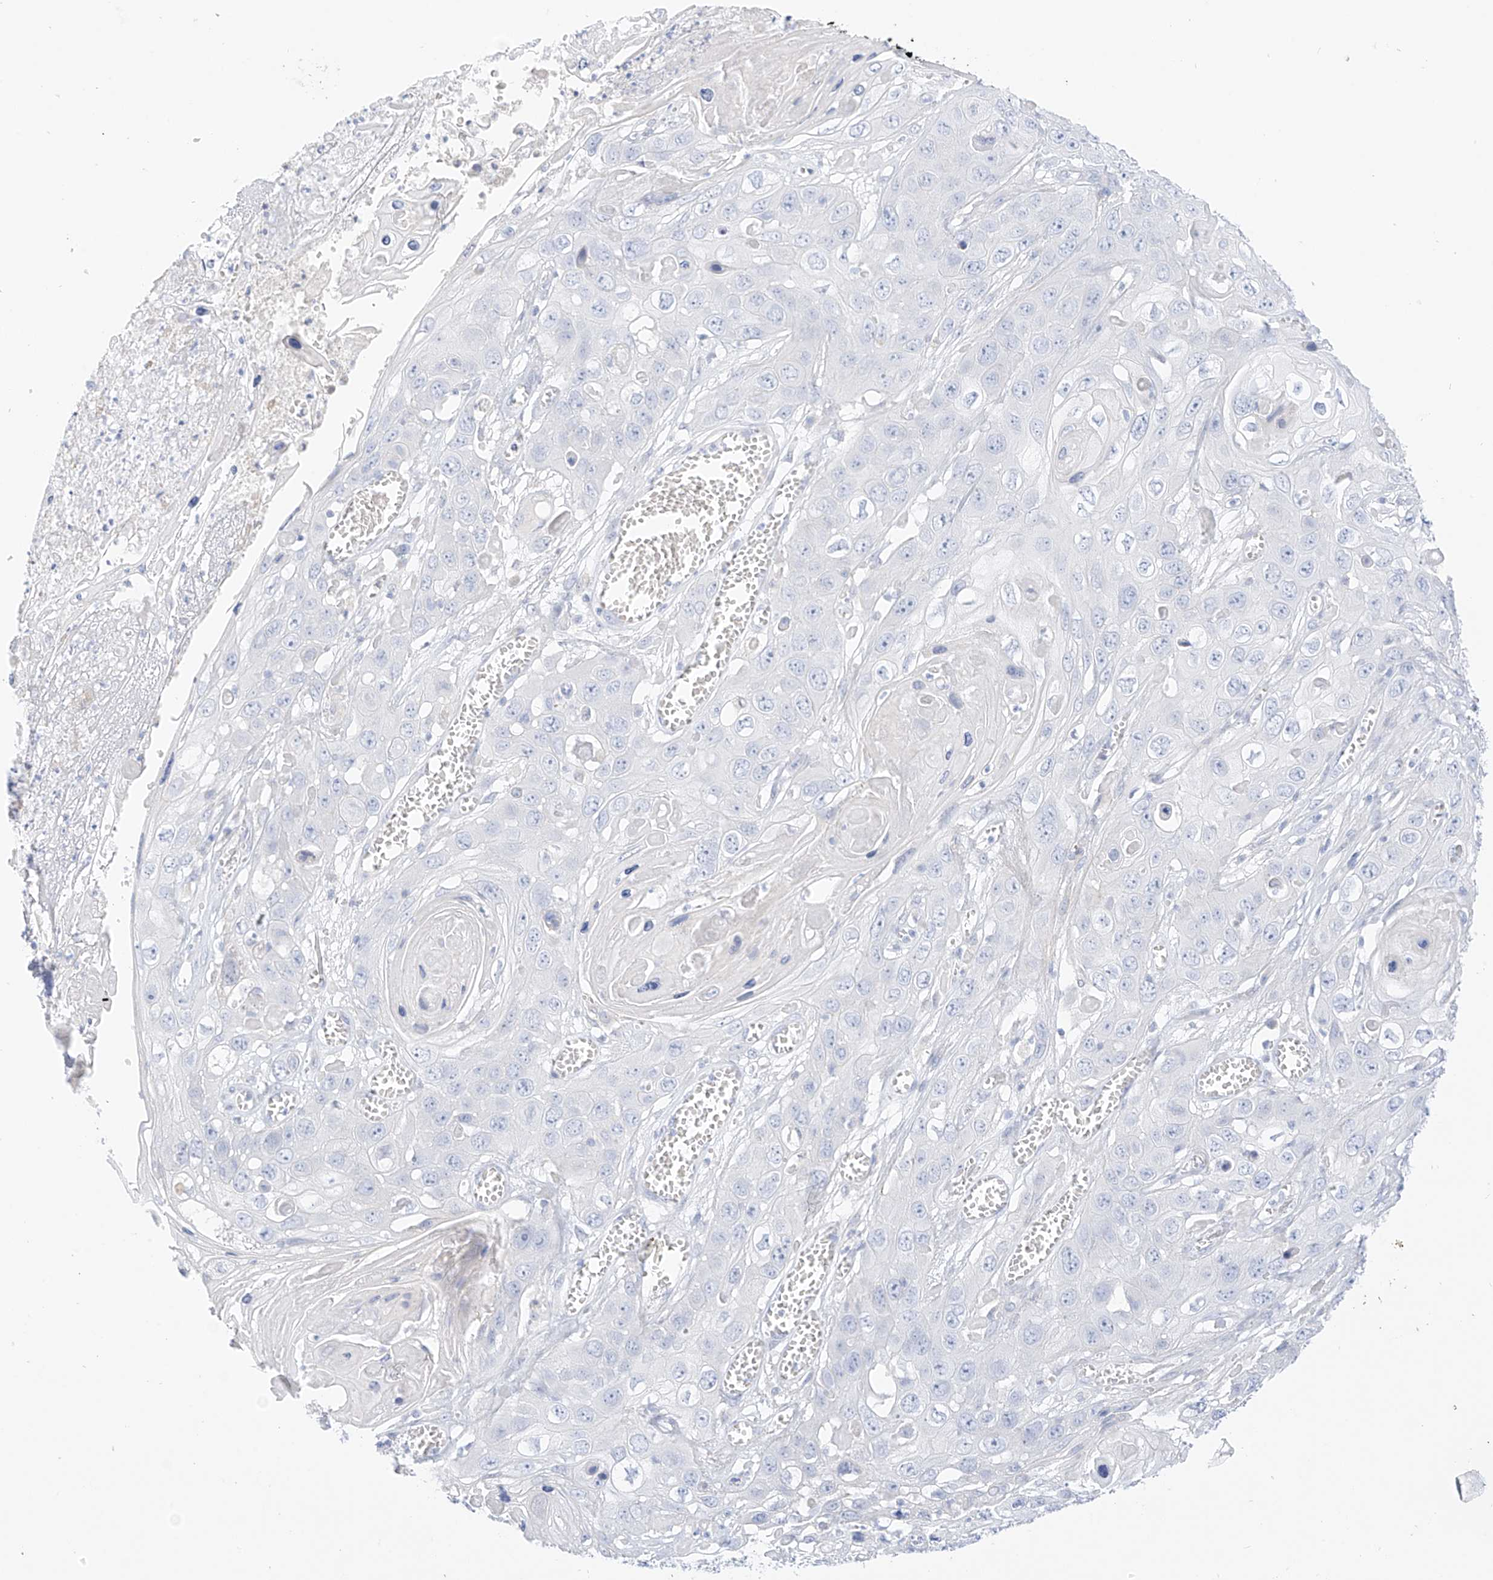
{"staining": {"intensity": "negative", "quantity": "none", "location": "none"}, "tissue": "skin cancer", "cell_type": "Tumor cells", "image_type": "cancer", "snomed": [{"axis": "morphology", "description": "Squamous cell carcinoma, NOS"}, {"axis": "topography", "description": "Skin"}], "caption": "This is a photomicrograph of immunohistochemistry (IHC) staining of skin cancer (squamous cell carcinoma), which shows no staining in tumor cells. (Stains: DAB (3,3'-diaminobenzidine) IHC with hematoxylin counter stain, Microscopy: brightfield microscopy at high magnification).", "gene": "ST3GAL5", "patient": {"sex": "male", "age": 55}}